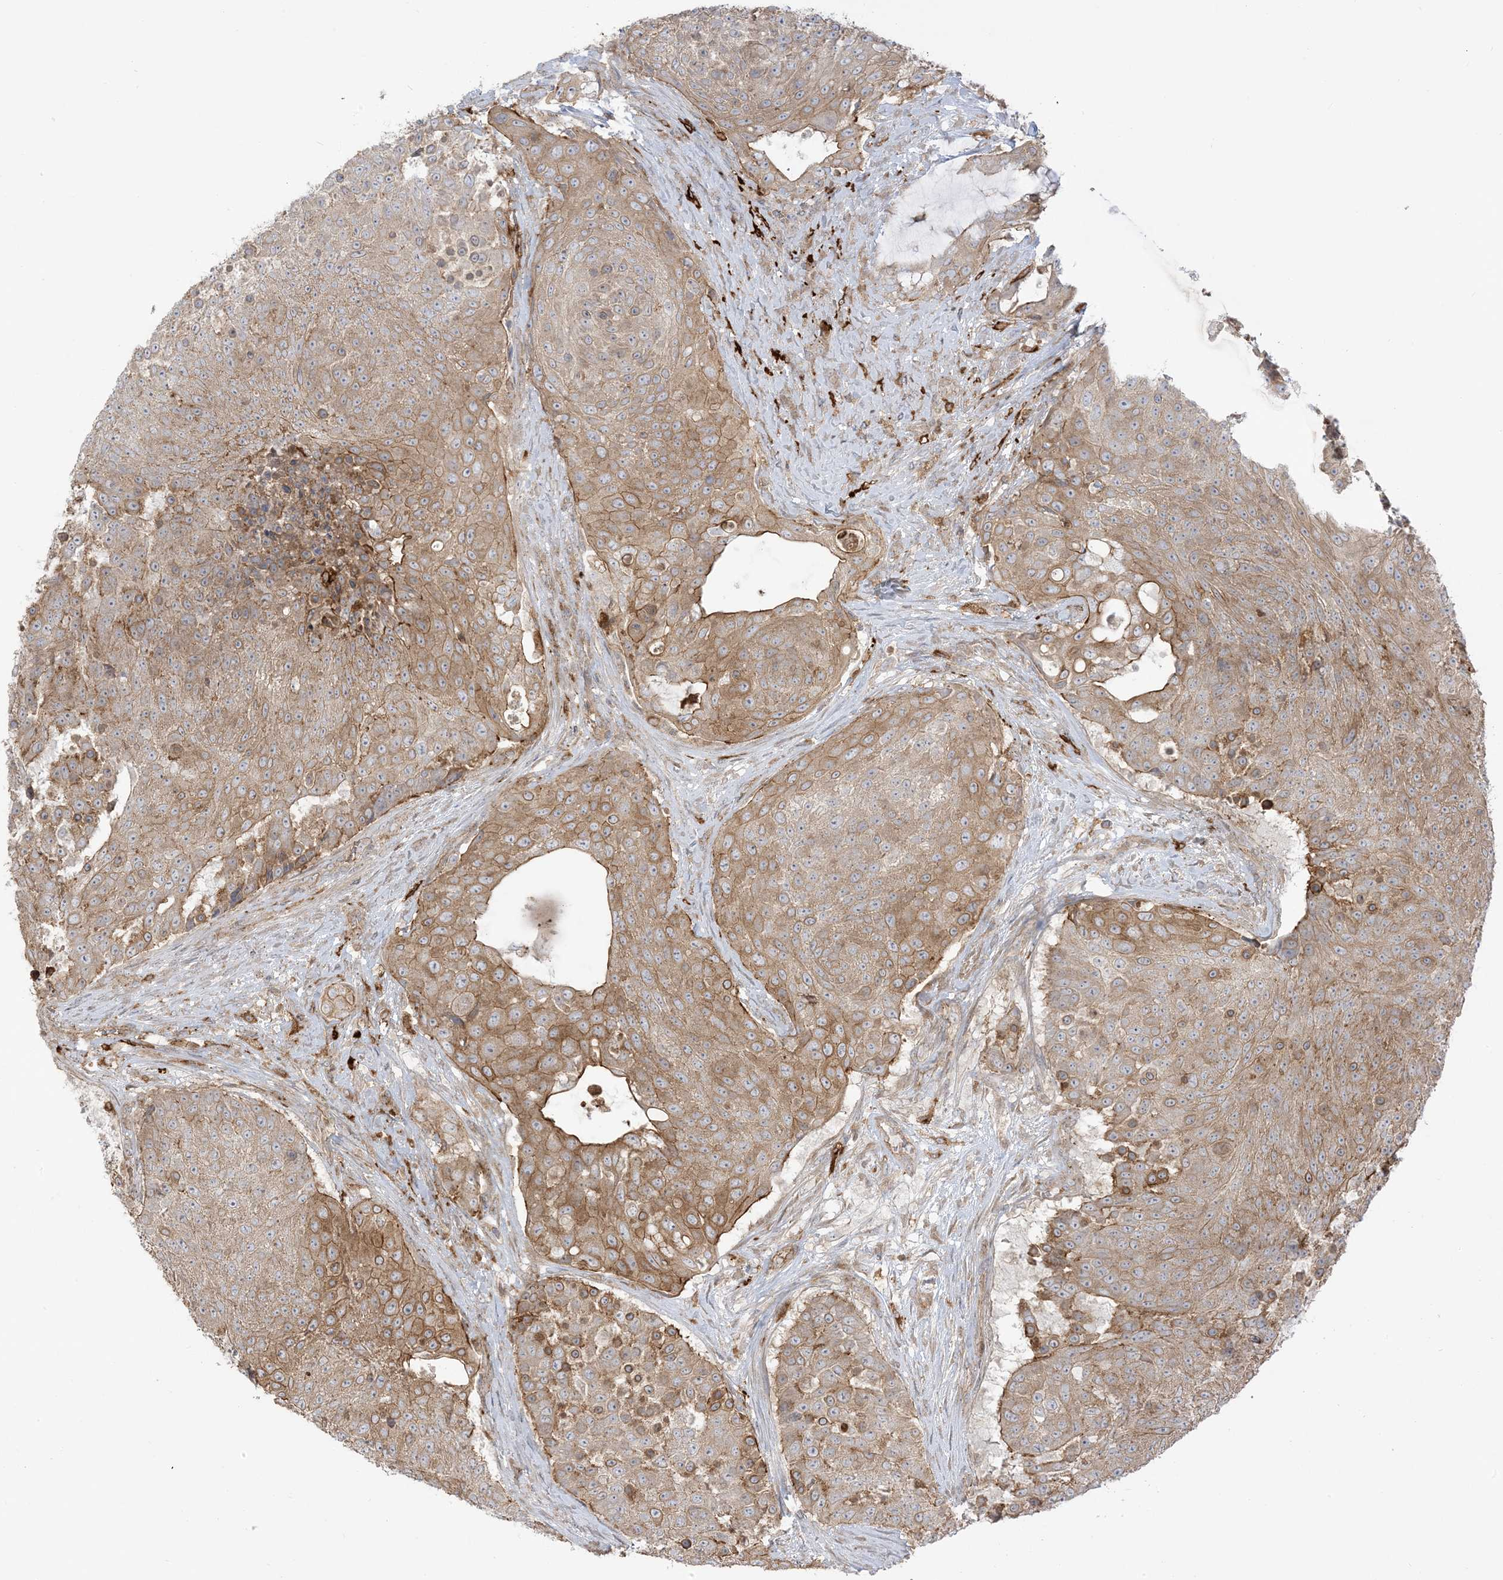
{"staining": {"intensity": "moderate", "quantity": "25%-75%", "location": "cytoplasmic/membranous"}, "tissue": "urothelial cancer", "cell_type": "Tumor cells", "image_type": "cancer", "snomed": [{"axis": "morphology", "description": "Urothelial carcinoma, High grade"}, {"axis": "topography", "description": "Urinary bladder"}], "caption": "A high-resolution photomicrograph shows immunohistochemistry staining of high-grade urothelial carcinoma, which displays moderate cytoplasmic/membranous expression in approximately 25%-75% of tumor cells.", "gene": "ICMT", "patient": {"sex": "female", "age": 63}}